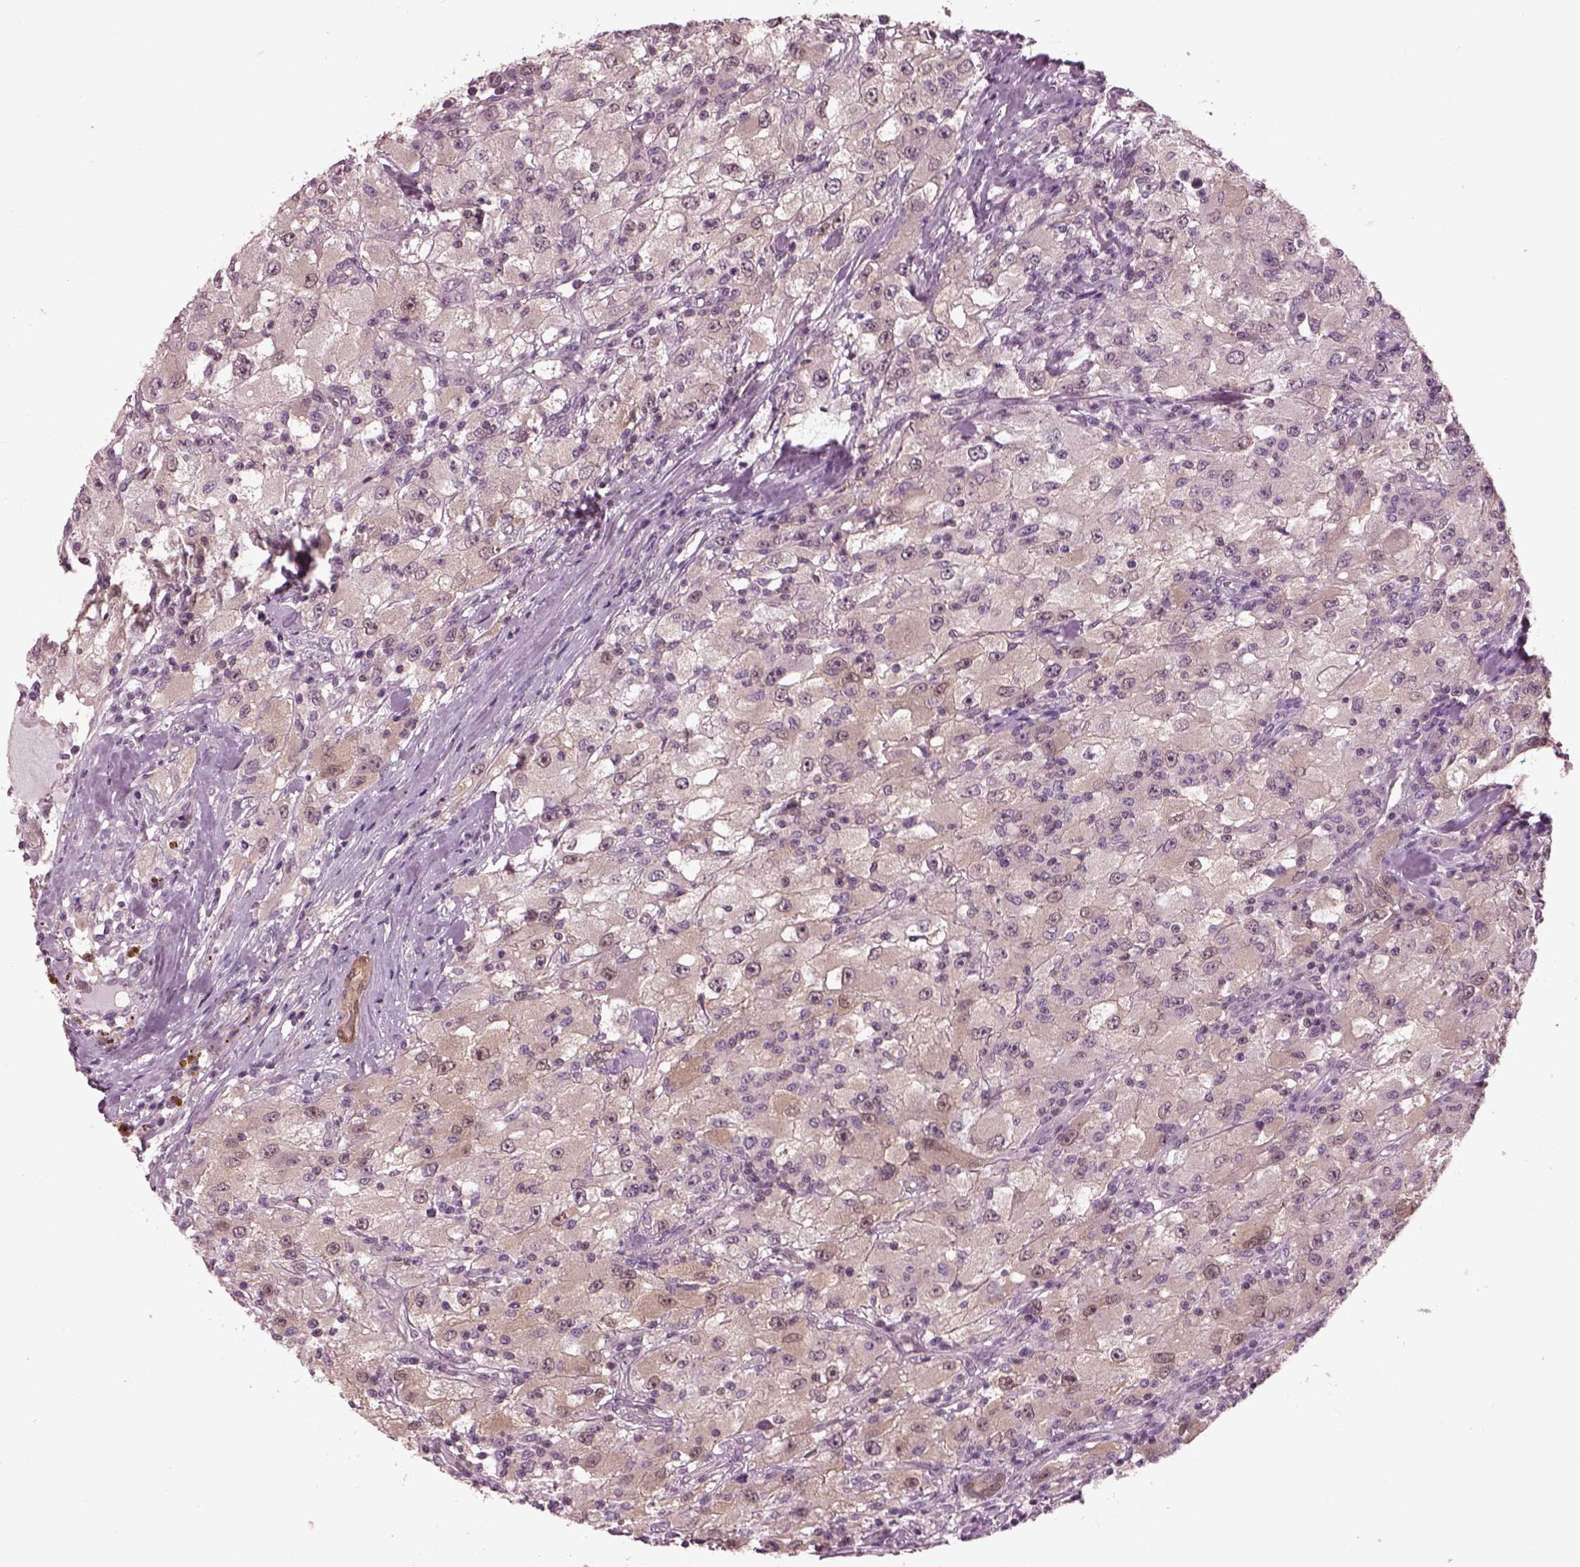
{"staining": {"intensity": "weak", "quantity": "25%-75%", "location": "cytoplasmic/membranous"}, "tissue": "renal cancer", "cell_type": "Tumor cells", "image_type": "cancer", "snomed": [{"axis": "morphology", "description": "Adenocarcinoma, NOS"}, {"axis": "topography", "description": "Kidney"}], "caption": "Immunohistochemistry of renal cancer (adenocarcinoma) shows low levels of weak cytoplasmic/membranous positivity in about 25%-75% of tumor cells. The protein is shown in brown color, while the nuclei are stained blue.", "gene": "SRI", "patient": {"sex": "female", "age": 67}}